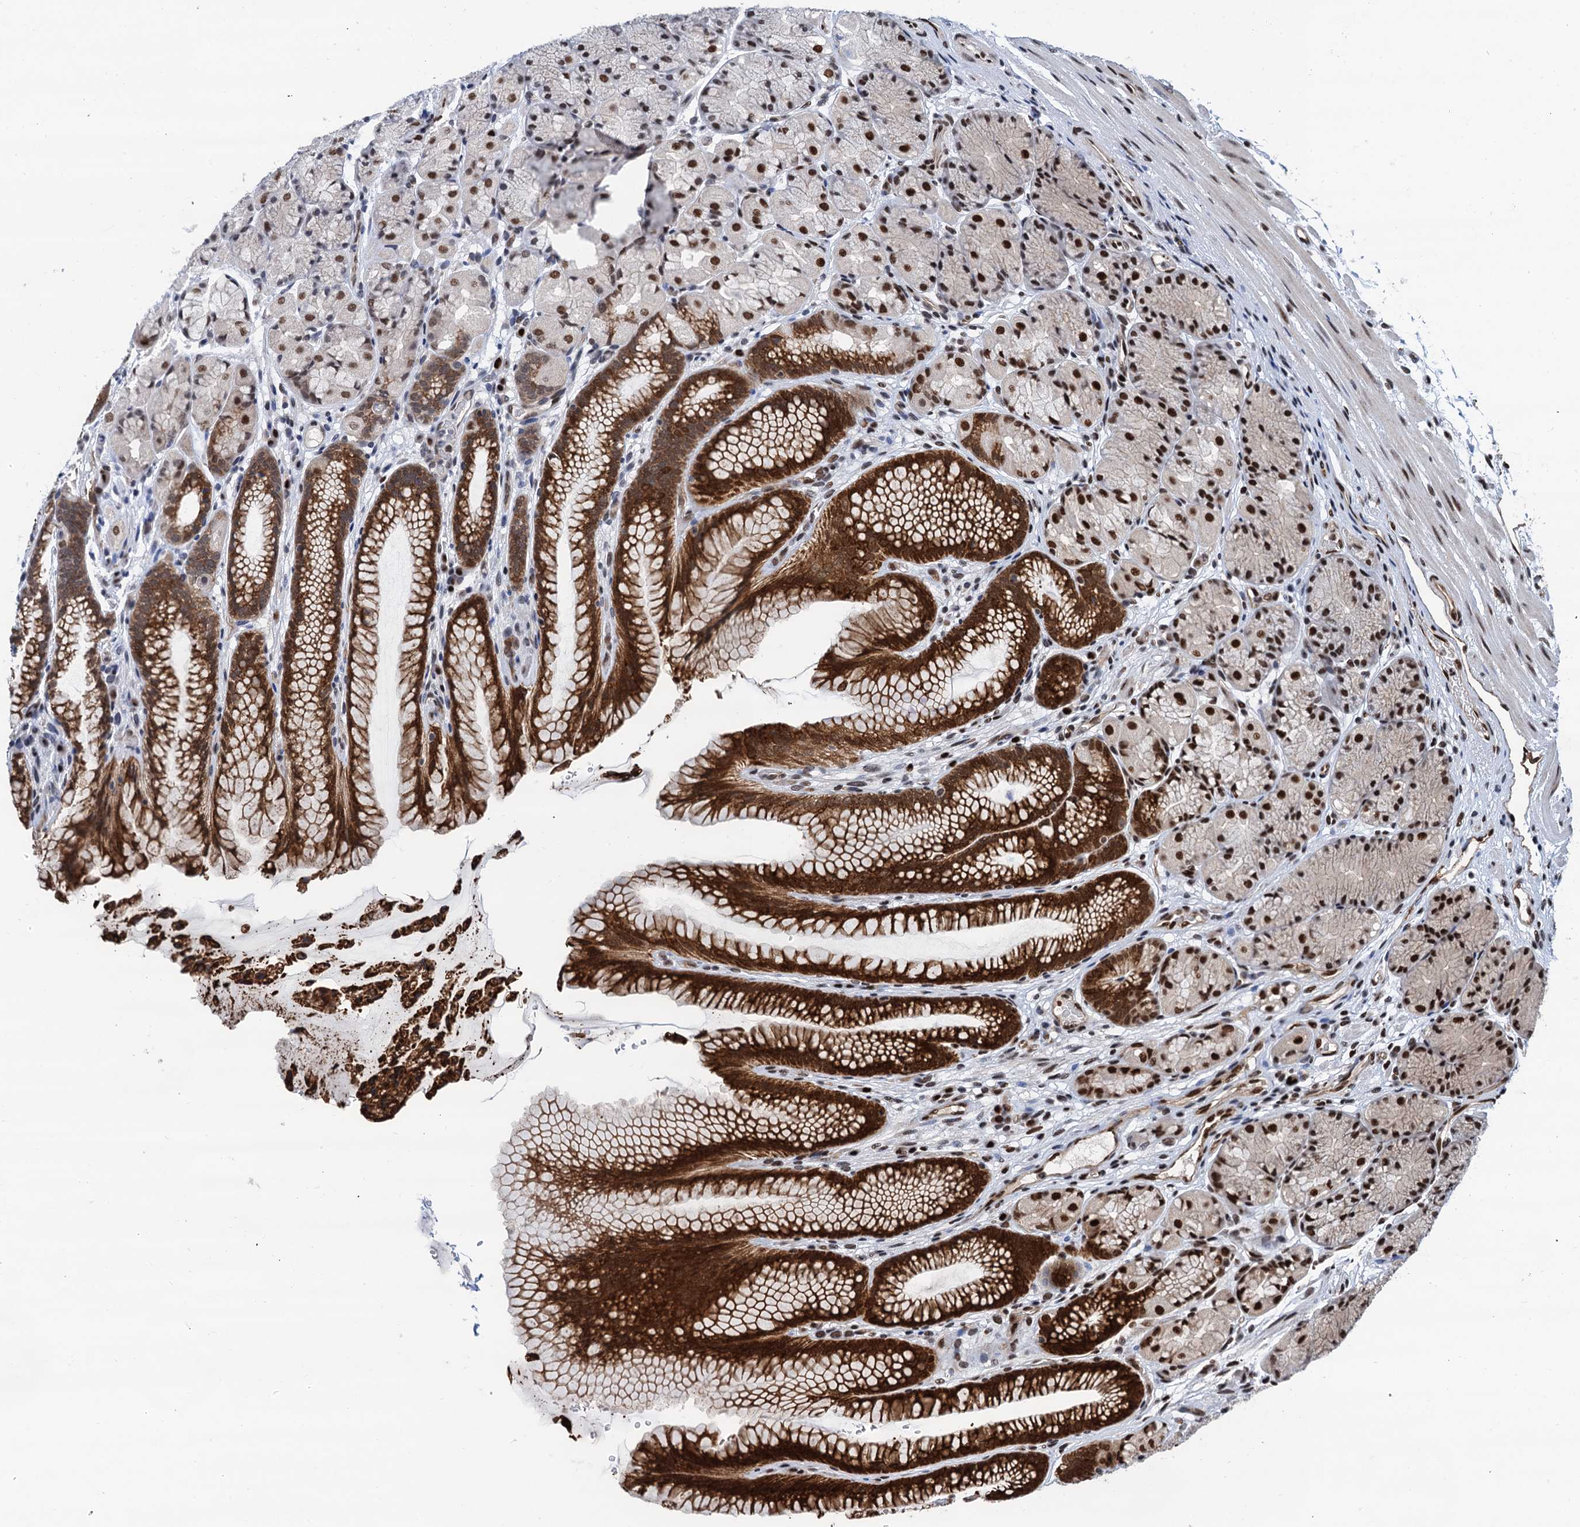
{"staining": {"intensity": "strong", "quantity": "25%-75%", "location": "cytoplasmic/membranous,nuclear"}, "tissue": "stomach", "cell_type": "Glandular cells", "image_type": "normal", "snomed": [{"axis": "morphology", "description": "Normal tissue, NOS"}, {"axis": "topography", "description": "Stomach"}], "caption": "Strong cytoplasmic/membranous,nuclear expression for a protein is seen in about 25%-75% of glandular cells of unremarkable stomach using immunohistochemistry.", "gene": "PPP4R1", "patient": {"sex": "male", "age": 63}}